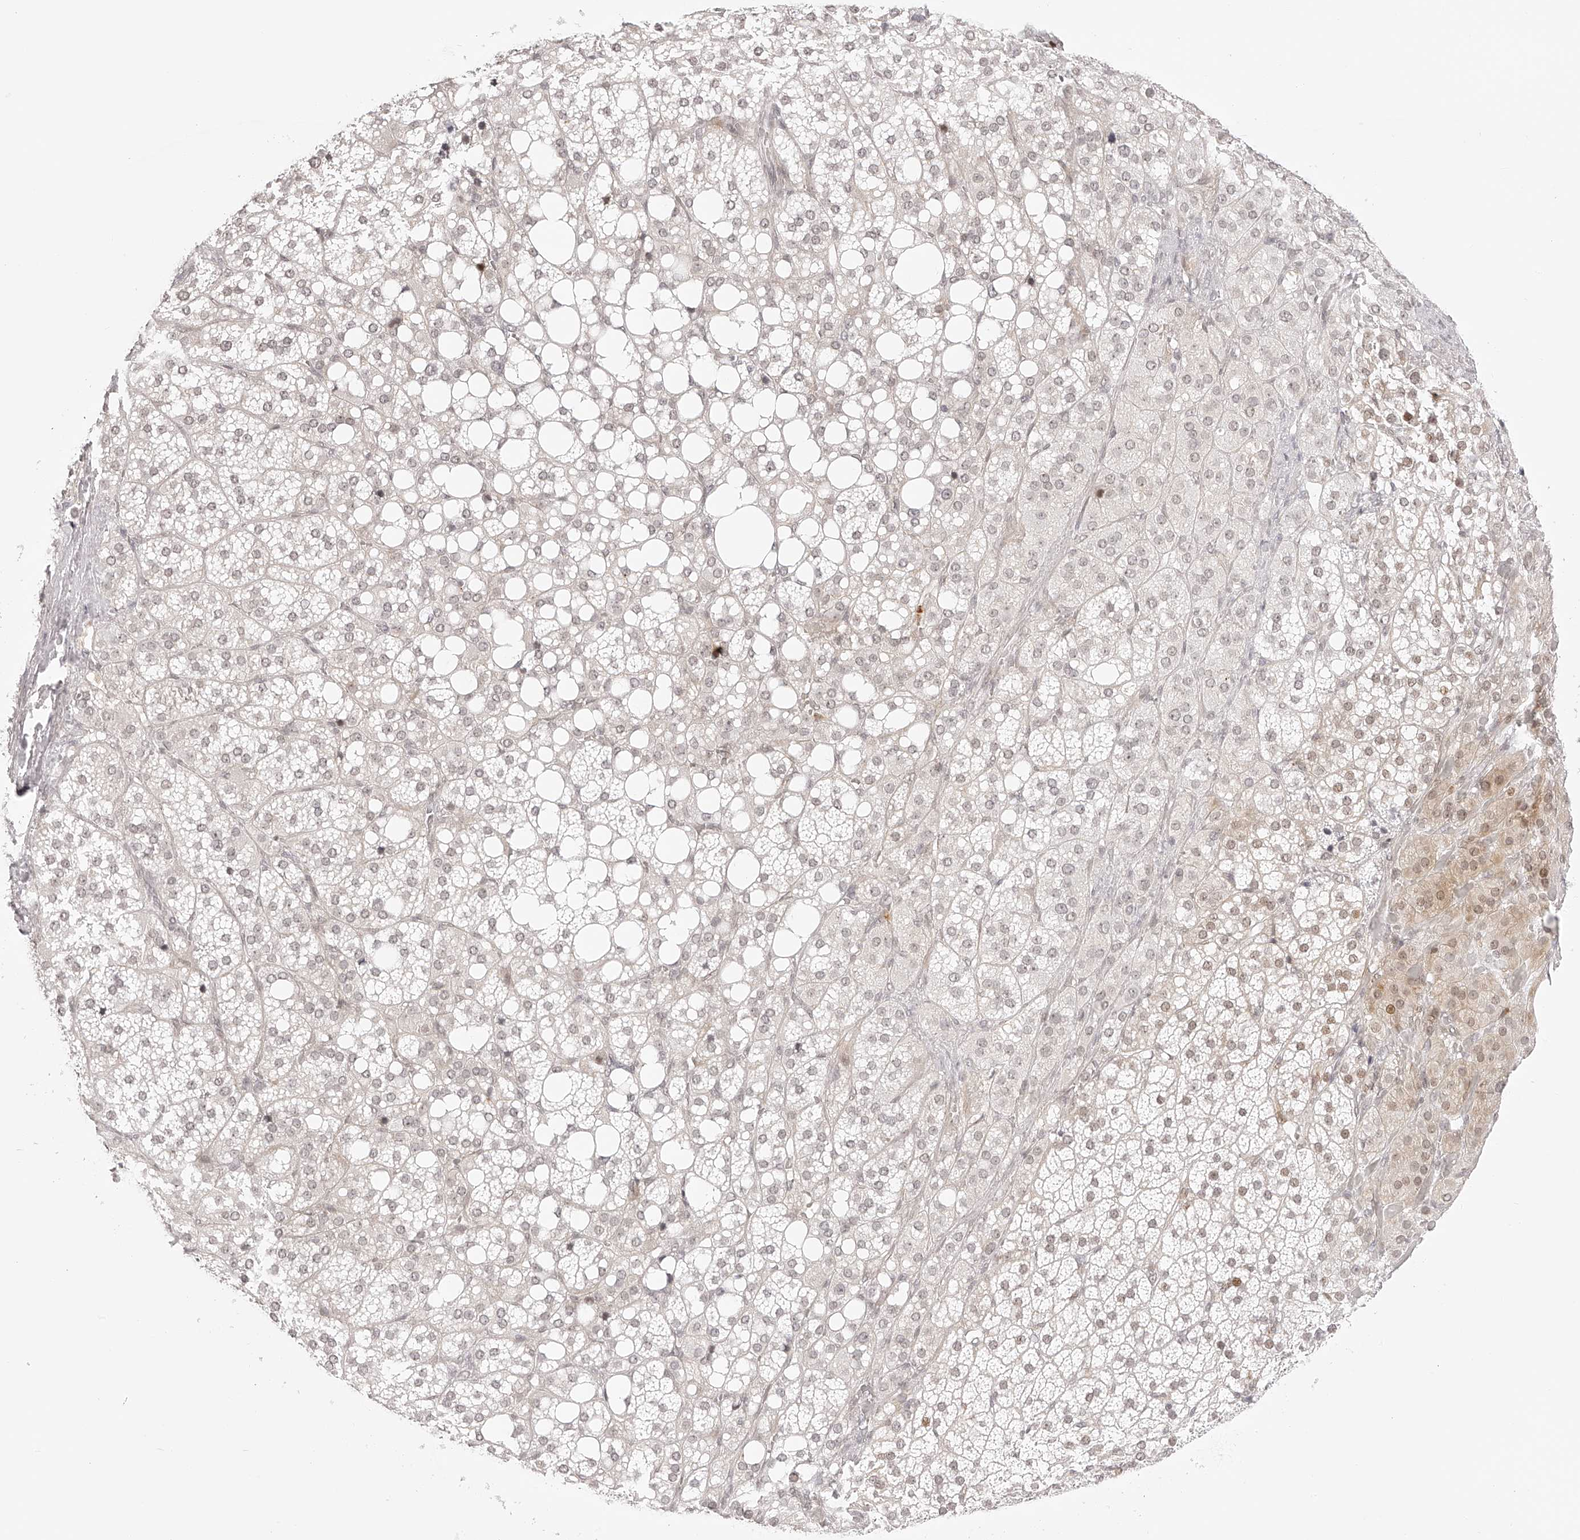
{"staining": {"intensity": "strong", "quantity": "25%-75%", "location": "nuclear"}, "tissue": "adrenal gland", "cell_type": "Glandular cells", "image_type": "normal", "snomed": [{"axis": "morphology", "description": "Normal tissue, NOS"}, {"axis": "topography", "description": "Adrenal gland"}], "caption": "Immunohistochemical staining of unremarkable human adrenal gland reveals strong nuclear protein expression in approximately 25%-75% of glandular cells. (DAB = brown stain, brightfield microscopy at high magnification).", "gene": "PLEKHG1", "patient": {"sex": "female", "age": 59}}